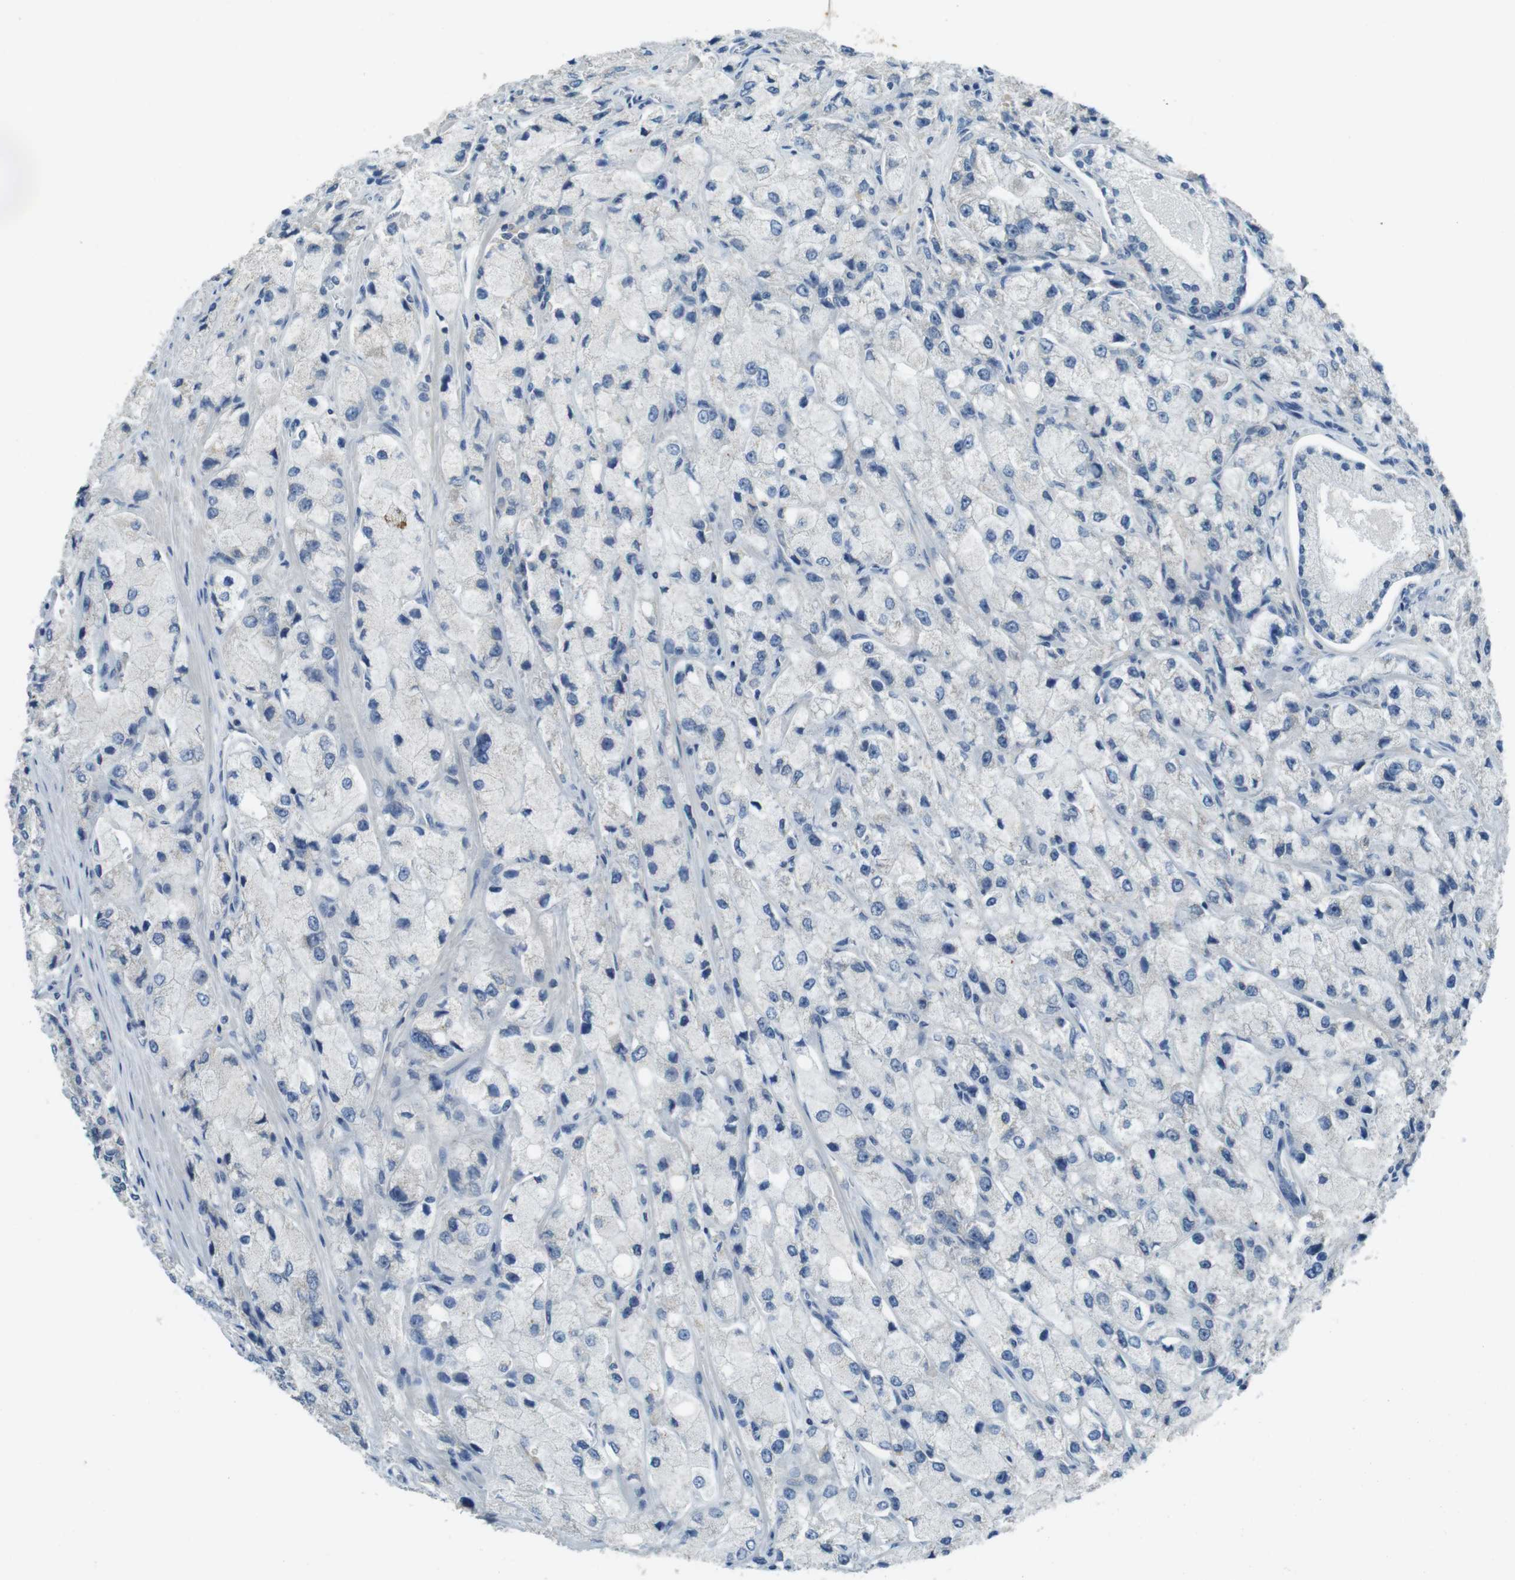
{"staining": {"intensity": "negative", "quantity": "none", "location": "none"}, "tissue": "prostate cancer", "cell_type": "Tumor cells", "image_type": "cancer", "snomed": [{"axis": "morphology", "description": "Adenocarcinoma, High grade"}, {"axis": "topography", "description": "Prostate"}], "caption": "The photomicrograph displays no staining of tumor cells in prostate cancer.", "gene": "ENTPD7", "patient": {"sex": "male", "age": 58}}